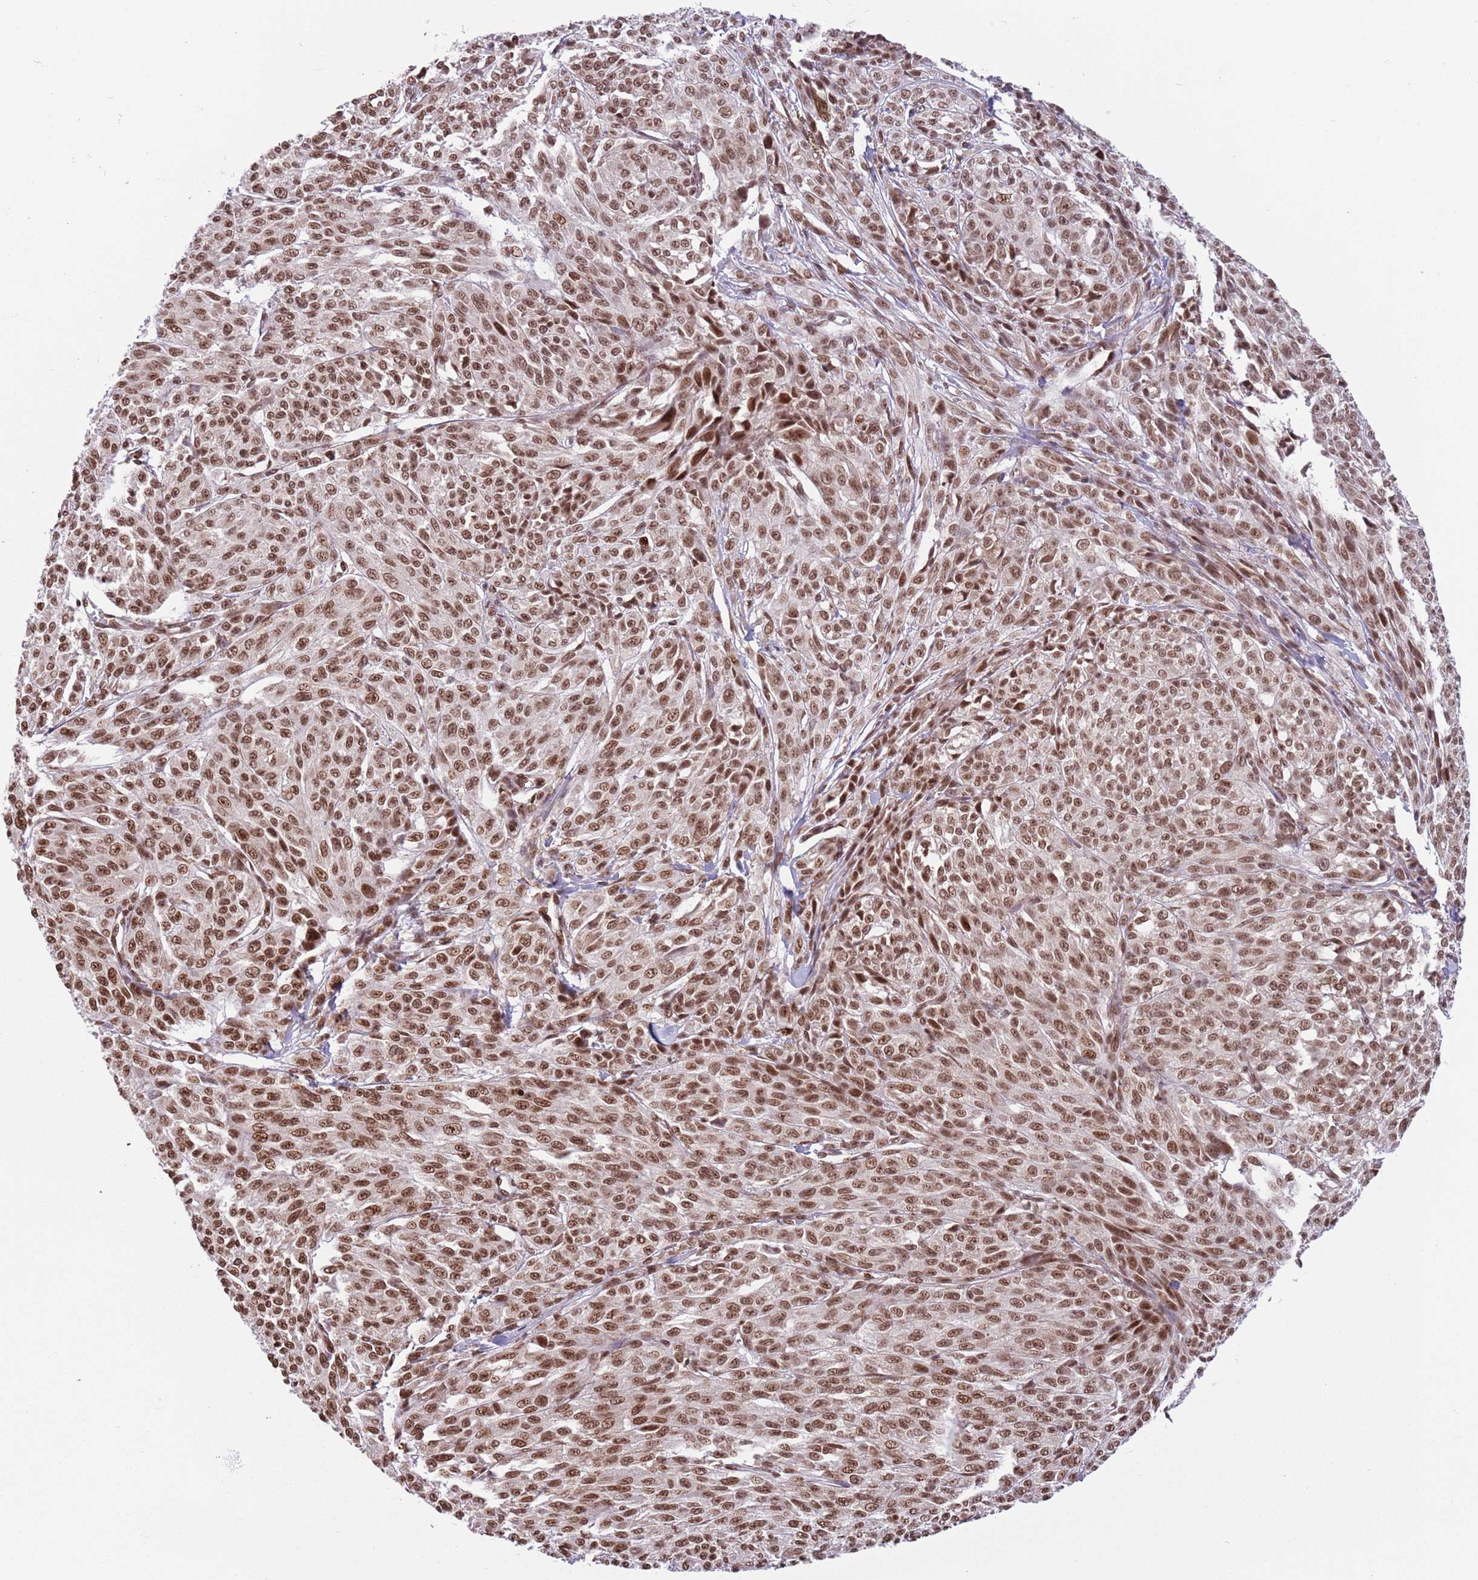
{"staining": {"intensity": "moderate", "quantity": ">75%", "location": "nuclear"}, "tissue": "melanoma", "cell_type": "Tumor cells", "image_type": "cancer", "snomed": [{"axis": "morphology", "description": "Malignant melanoma, NOS"}, {"axis": "topography", "description": "Skin"}], "caption": "Immunohistochemistry (IHC) of human malignant melanoma shows medium levels of moderate nuclear staining in about >75% of tumor cells.", "gene": "SIPA1L3", "patient": {"sex": "female", "age": 52}}